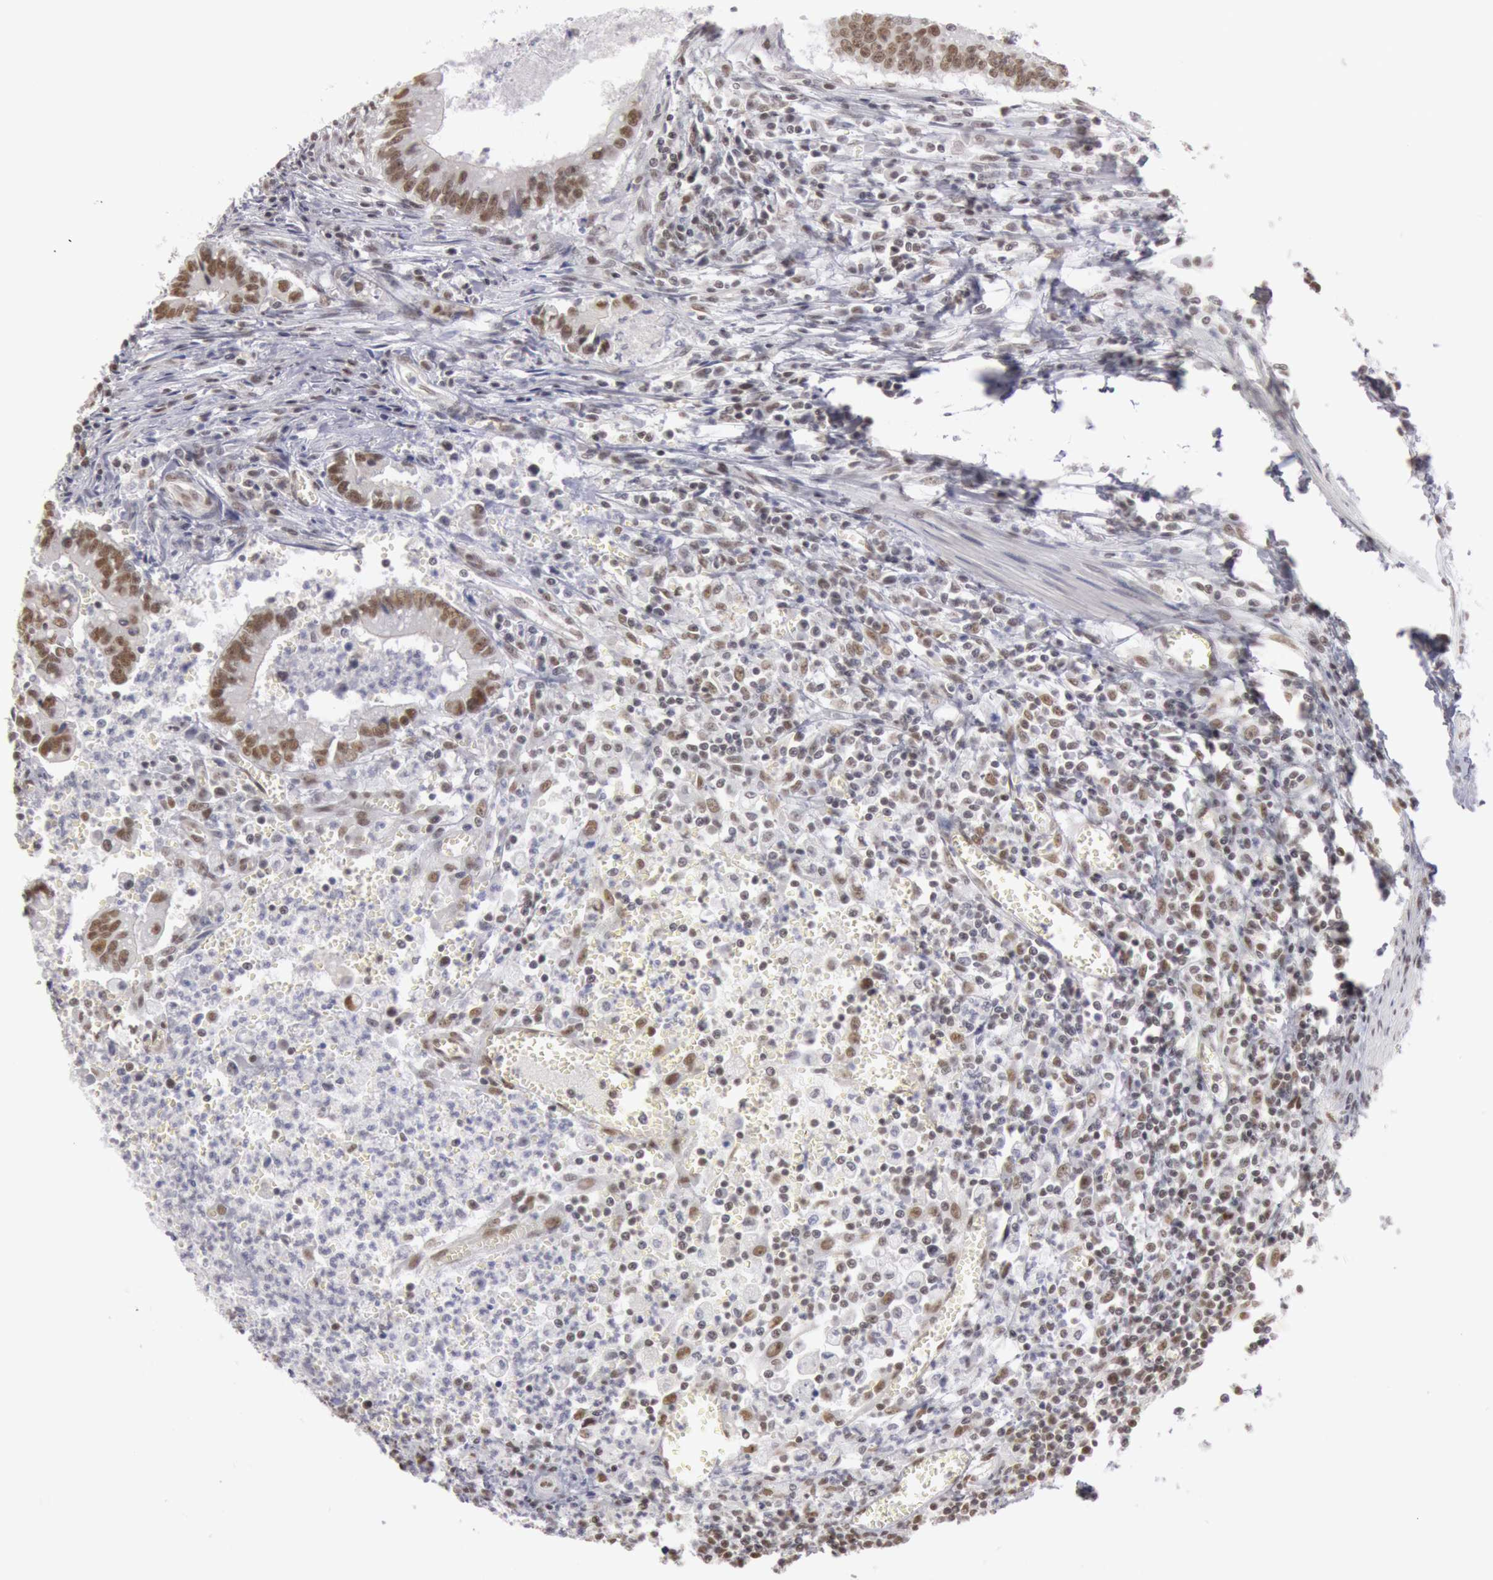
{"staining": {"intensity": "strong", "quantity": ">75%", "location": "nuclear"}, "tissue": "colorectal cancer", "cell_type": "Tumor cells", "image_type": "cancer", "snomed": [{"axis": "morphology", "description": "Adenocarcinoma, NOS"}, {"axis": "topography", "description": "Rectum"}], "caption": "An immunohistochemistry micrograph of neoplastic tissue is shown. Protein staining in brown labels strong nuclear positivity in colorectal cancer within tumor cells. Using DAB (3,3'-diaminobenzidine) (brown) and hematoxylin (blue) stains, captured at high magnification using brightfield microscopy.", "gene": "ESS2", "patient": {"sex": "female", "age": 81}}